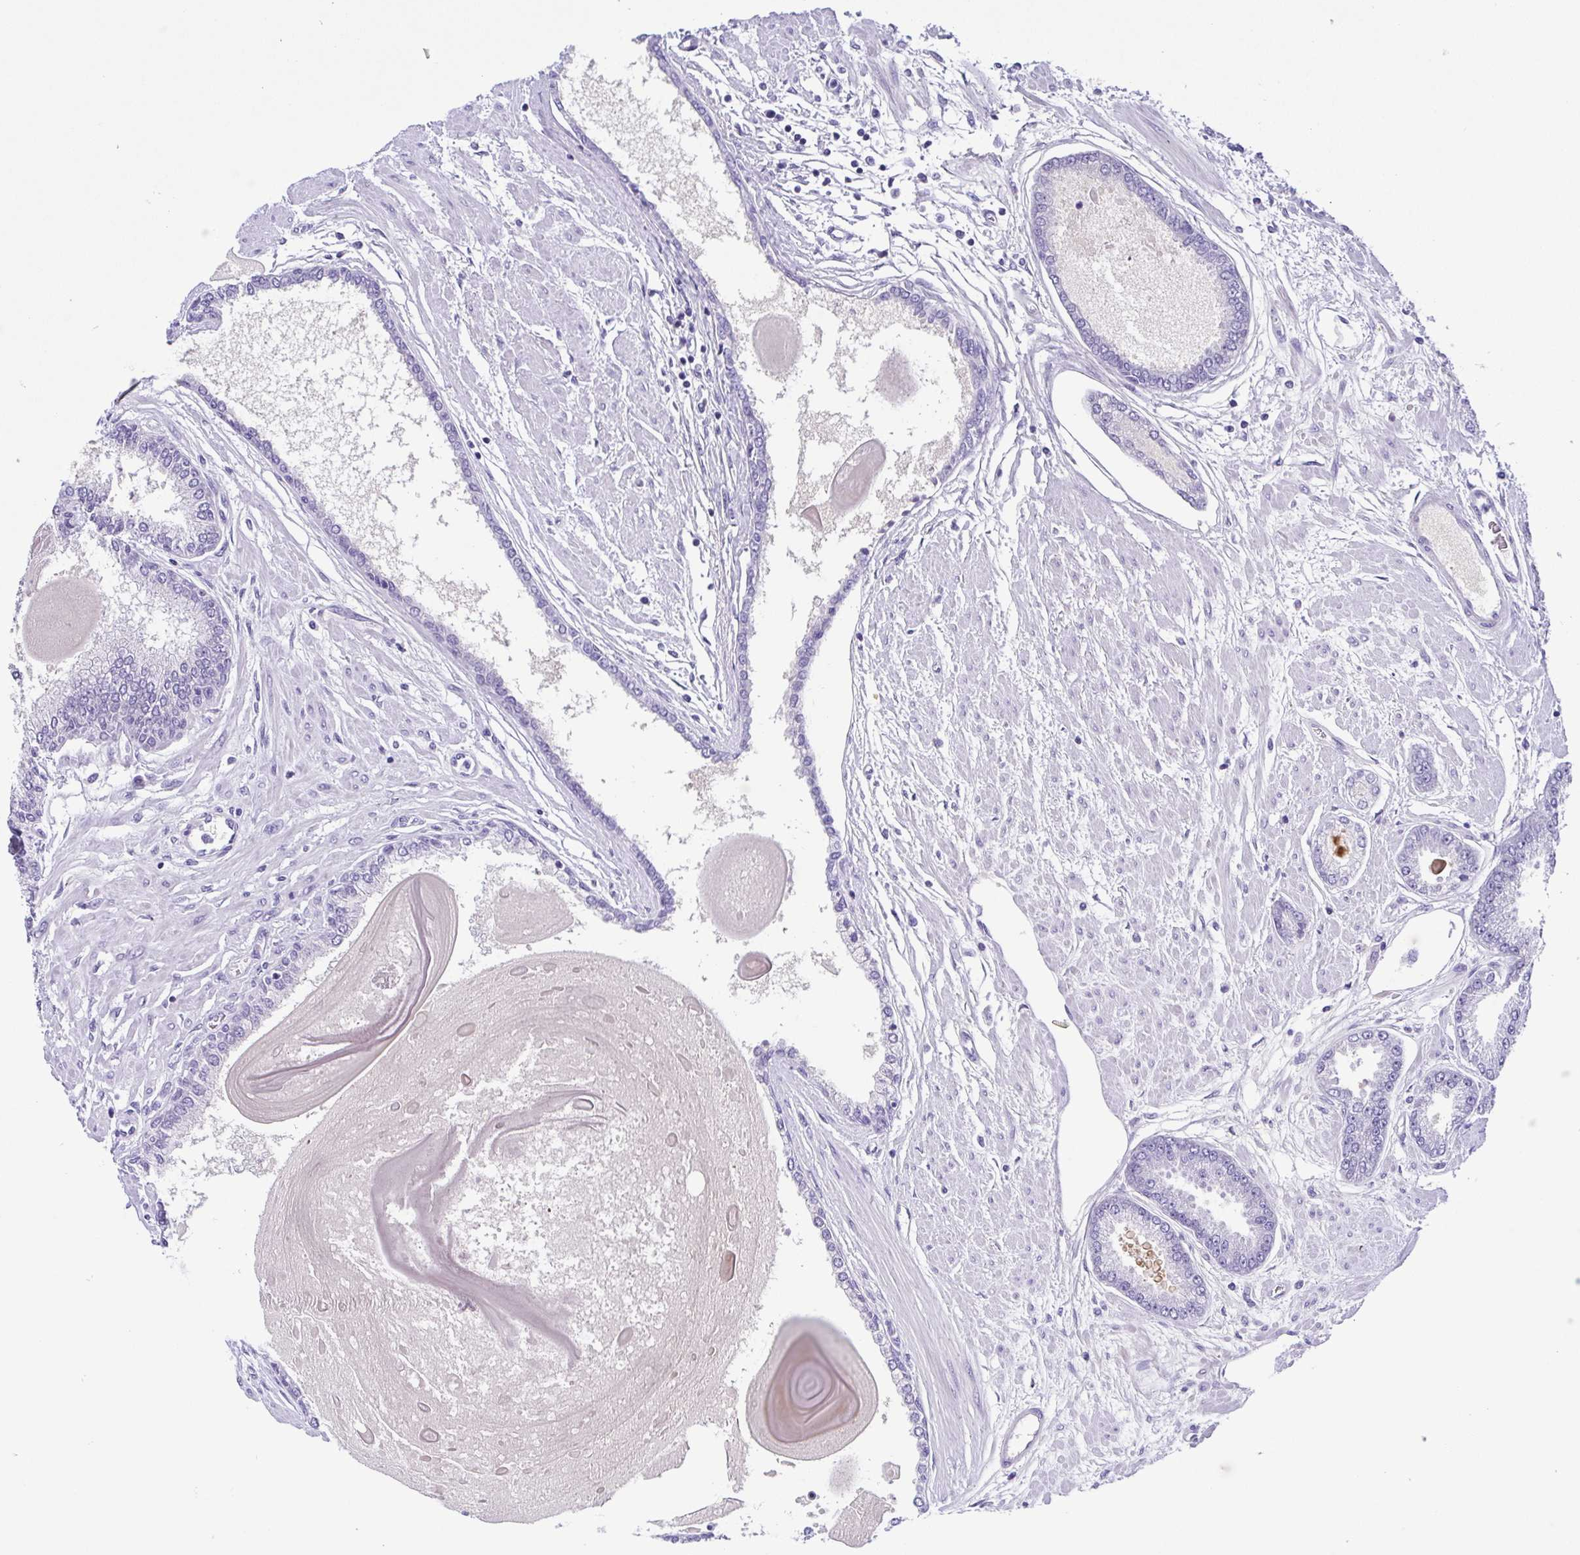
{"staining": {"intensity": "negative", "quantity": "none", "location": "none"}, "tissue": "prostate cancer", "cell_type": "Tumor cells", "image_type": "cancer", "snomed": [{"axis": "morphology", "description": "Adenocarcinoma, Low grade"}, {"axis": "topography", "description": "Prostate"}], "caption": "The histopathology image reveals no significant positivity in tumor cells of prostate adenocarcinoma (low-grade). Nuclei are stained in blue.", "gene": "A1BG", "patient": {"sex": "male", "age": 67}}